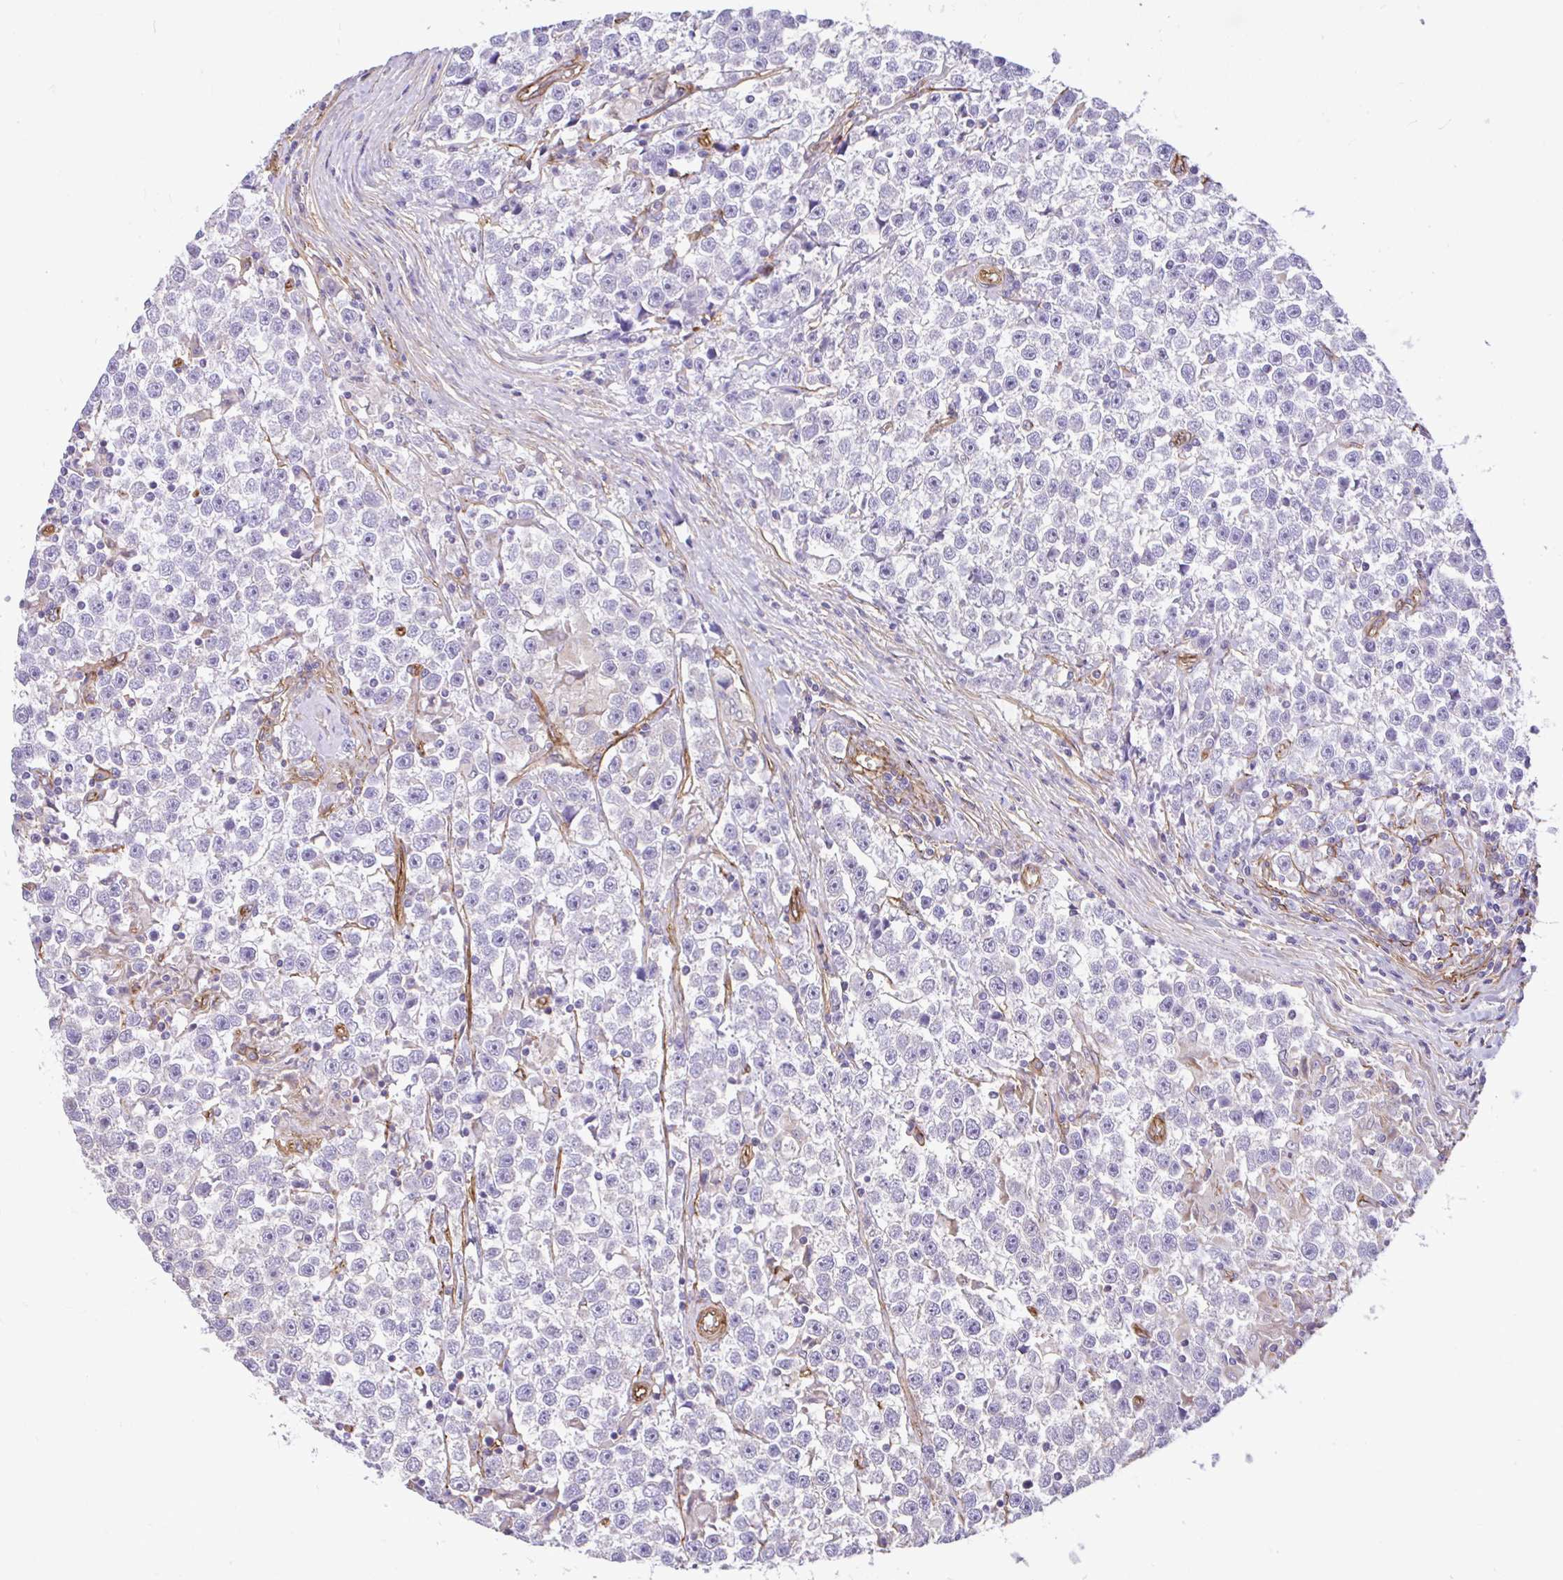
{"staining": {"intensity": "negative", "quantity": "none", "location": "none"}, "tissue": "testis cancer", "cell_type": "Tumor cells", "image_type": "cancer", "snomed": [{"axis": "morphology", "description": "Seminoma, NOS"}, {"axis": "topography", "description": "Testis"}], "caption": "This is a histopathology image of immunohistochemistry (IHC) staining of testis cancer, which shows no staining in tumor cells.", "gene": "PTPRK", "patient": {"sex": "male", "age": 31}}